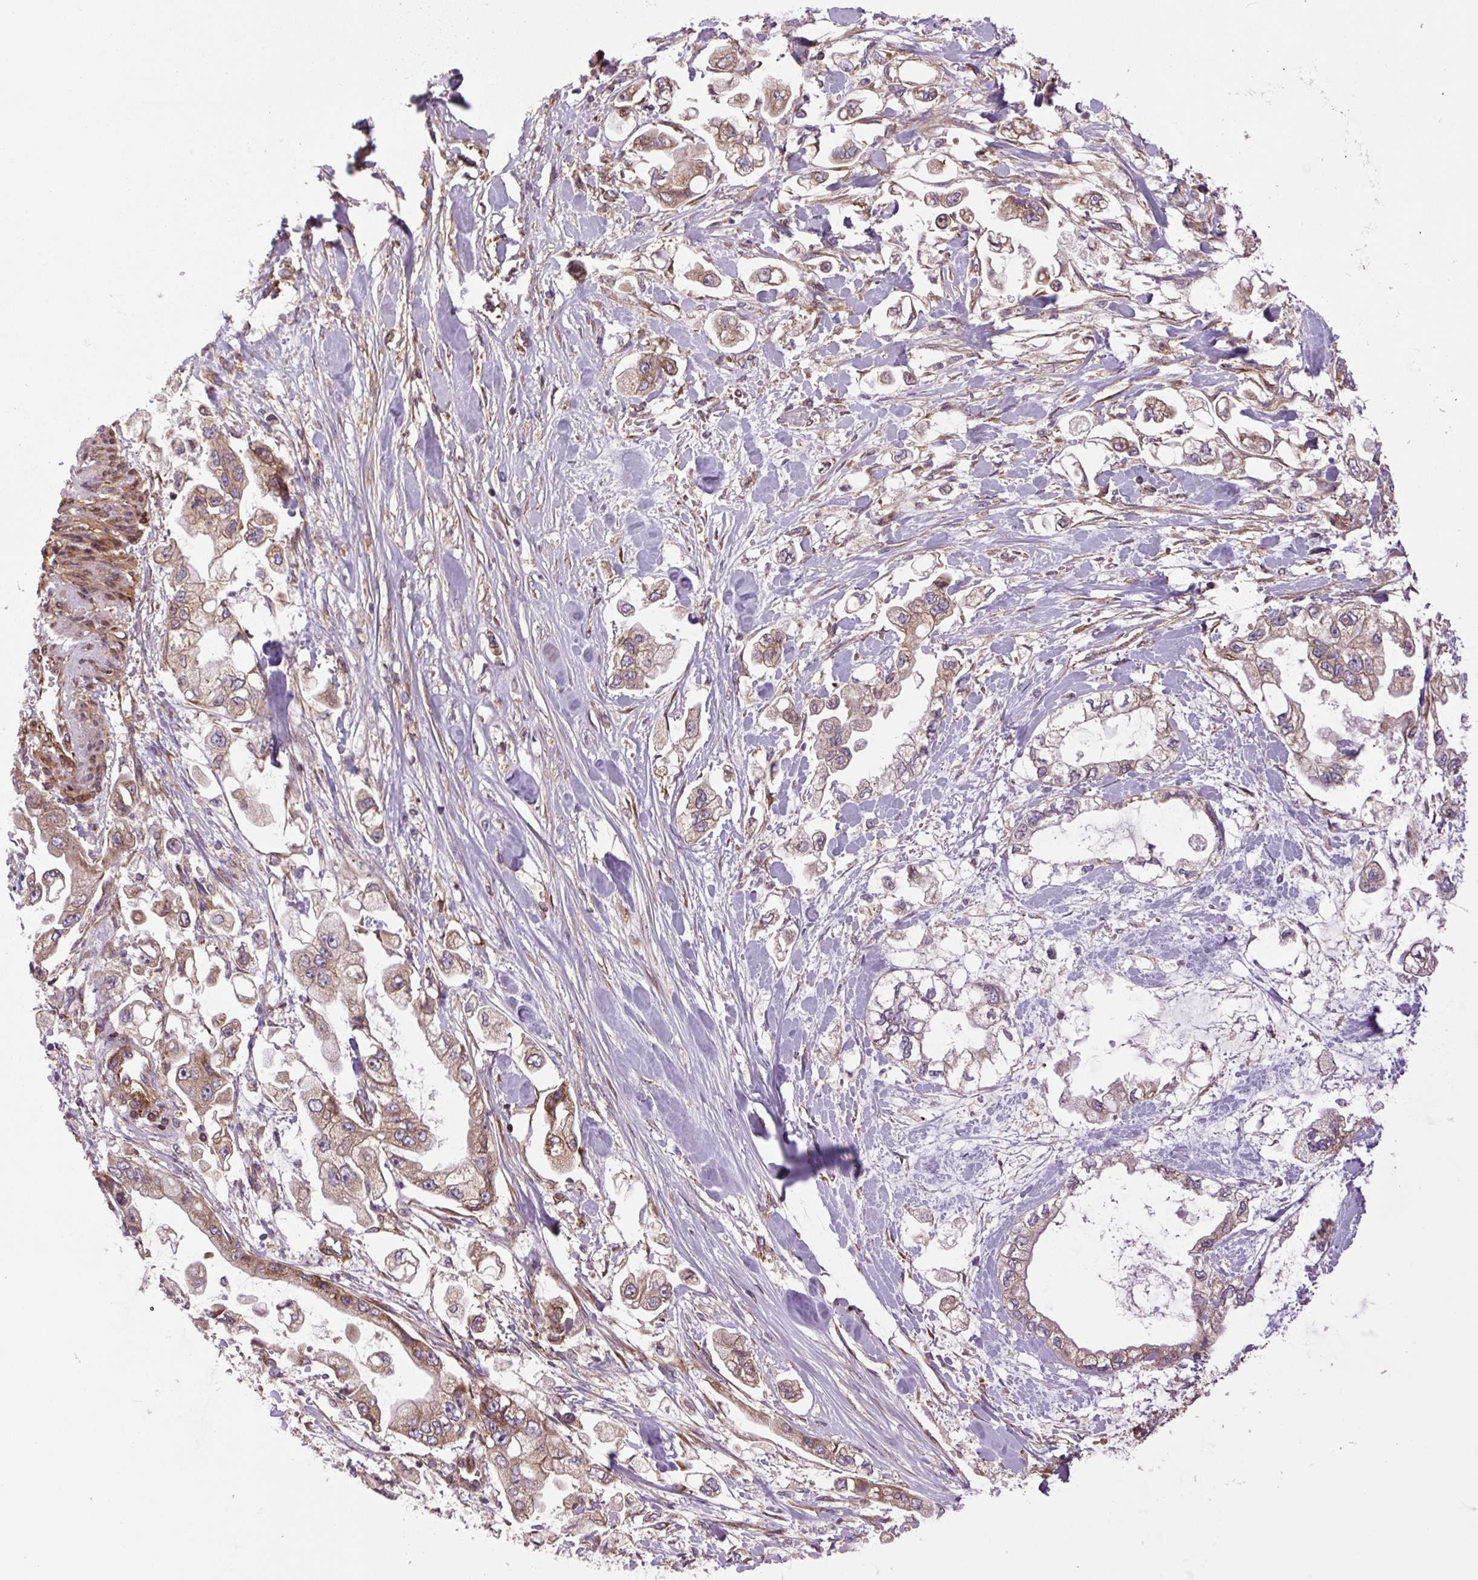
{"staining": {"intensity": "weak", "quantity": ">75%", "location": "cytoplasmic/membranous"}, "tissue": "stomach cancer", "cell_type": "Tumor cells", "image_type": "cancer", "snomed": [{"axis": "morphology", "description": "Adenocarcinoma, NOS"}, {"axis": "topography", "description": "Stomach"}], "caption": "DAB immunohistochemical staining of stomach cancer shows weak cytoplasmic/membranous protein expression in approximately >75% of tumor cells.", "gene": "SEPTIN10", "patient": {"sex": "male", "age": 62}}